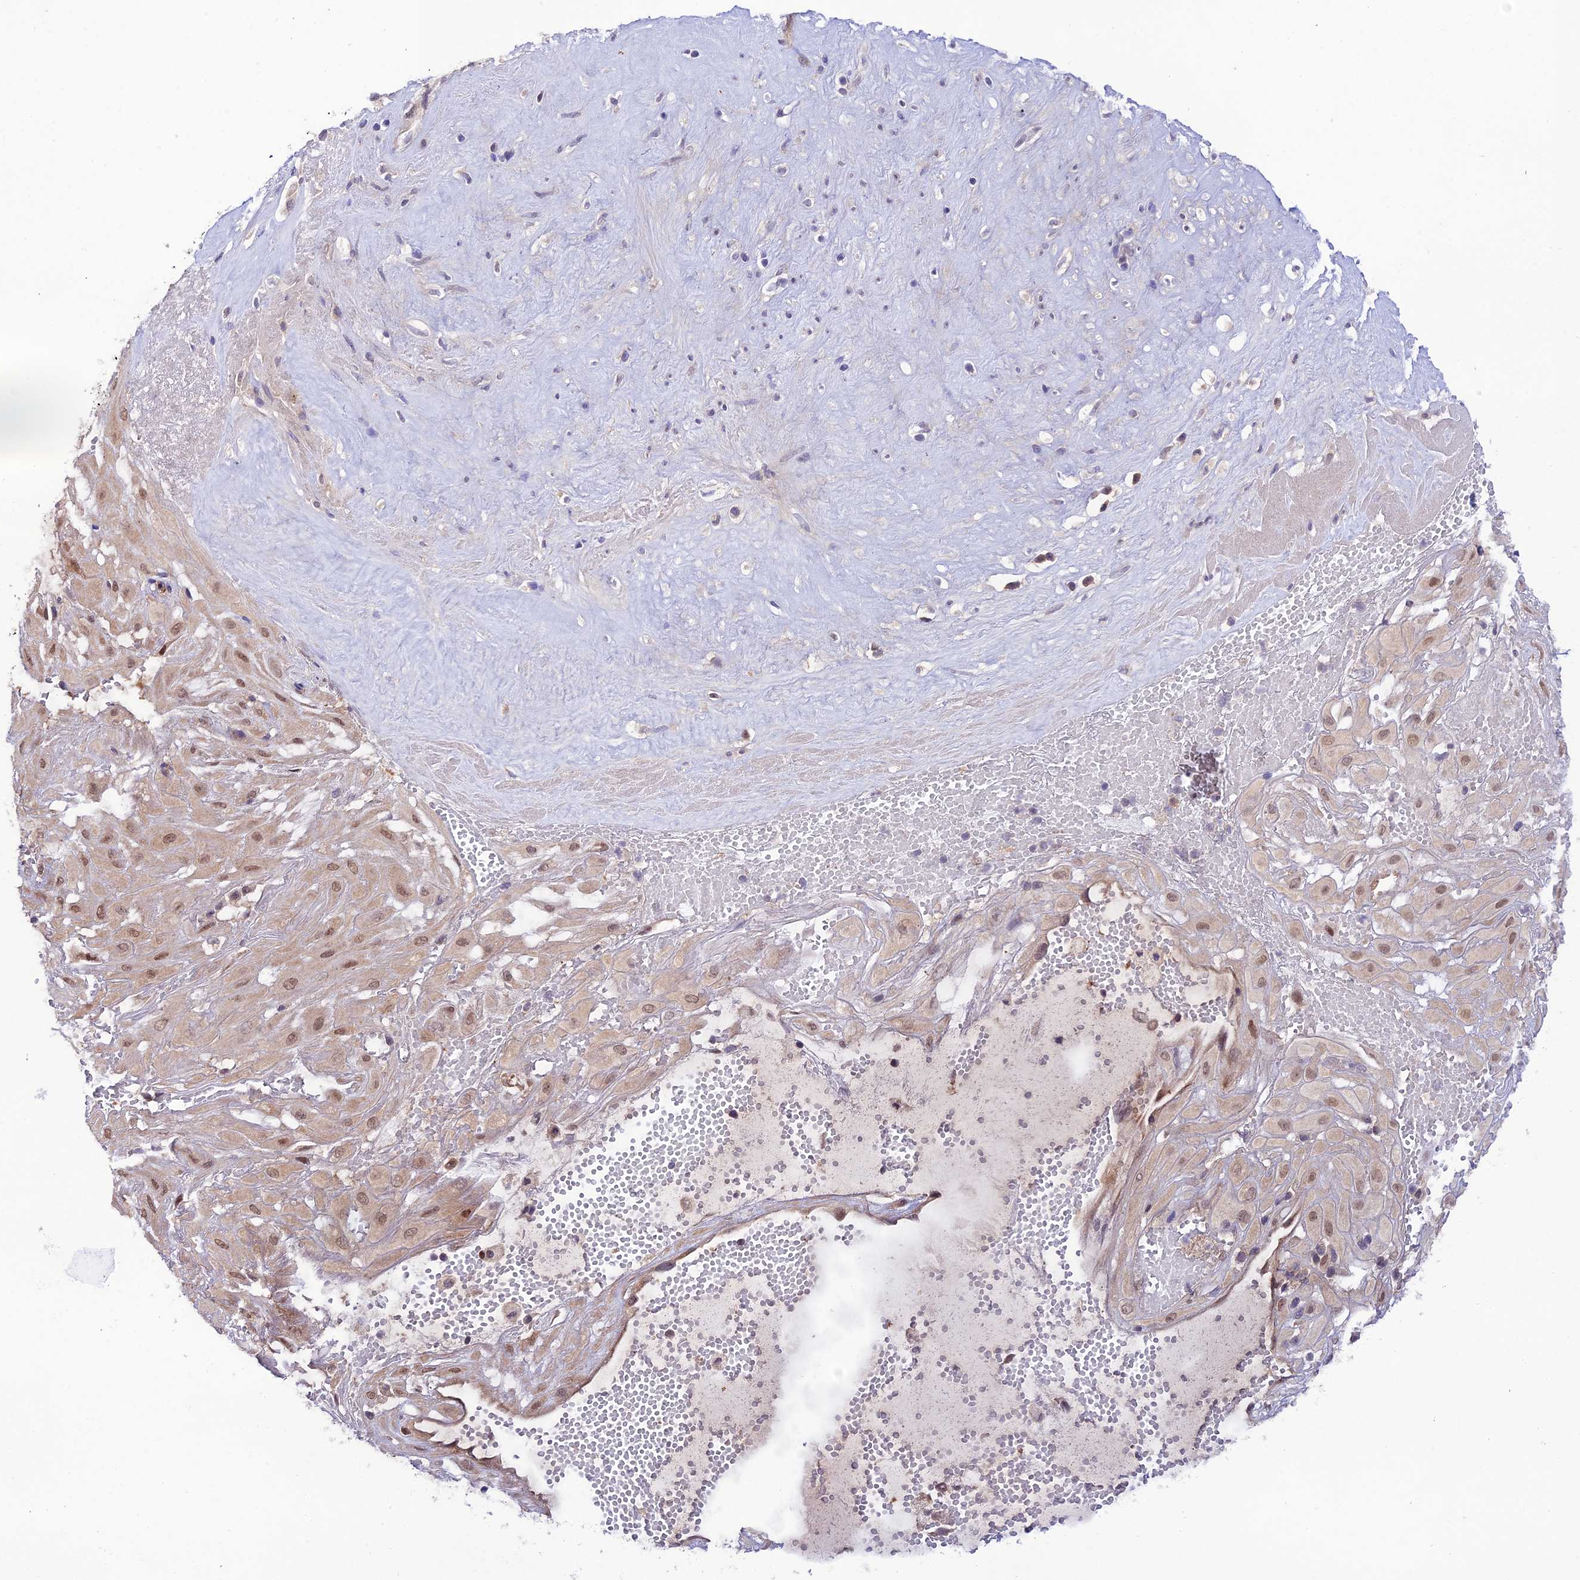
{"staining": {"intensity": "moderate", "quantity": ">75%", "location": "nuclear"}, "tissue": "cervical cancer", "cell_type": "Tumor cells", "image_type": "cancer", "snomed": [{"axis": "morphology", "description": "Squamous cell carcinoma, NOS"}, {"axis": "topography", "description": "Cervix"}], "caption": "The image reveals immunohistochemical staining of cervical cancer (squamous cell carcinoma). There is moderate nuclear staining is seen in approximately >75% of tumor cells. (Stains: DAB (3,3'-diaminobenzidine) in brown, nuclei in blue, Microscopy: brightfield microscopy at high magnification).", "gene": "TRIM40", "patient": {"sex": "female", "age": 36}}